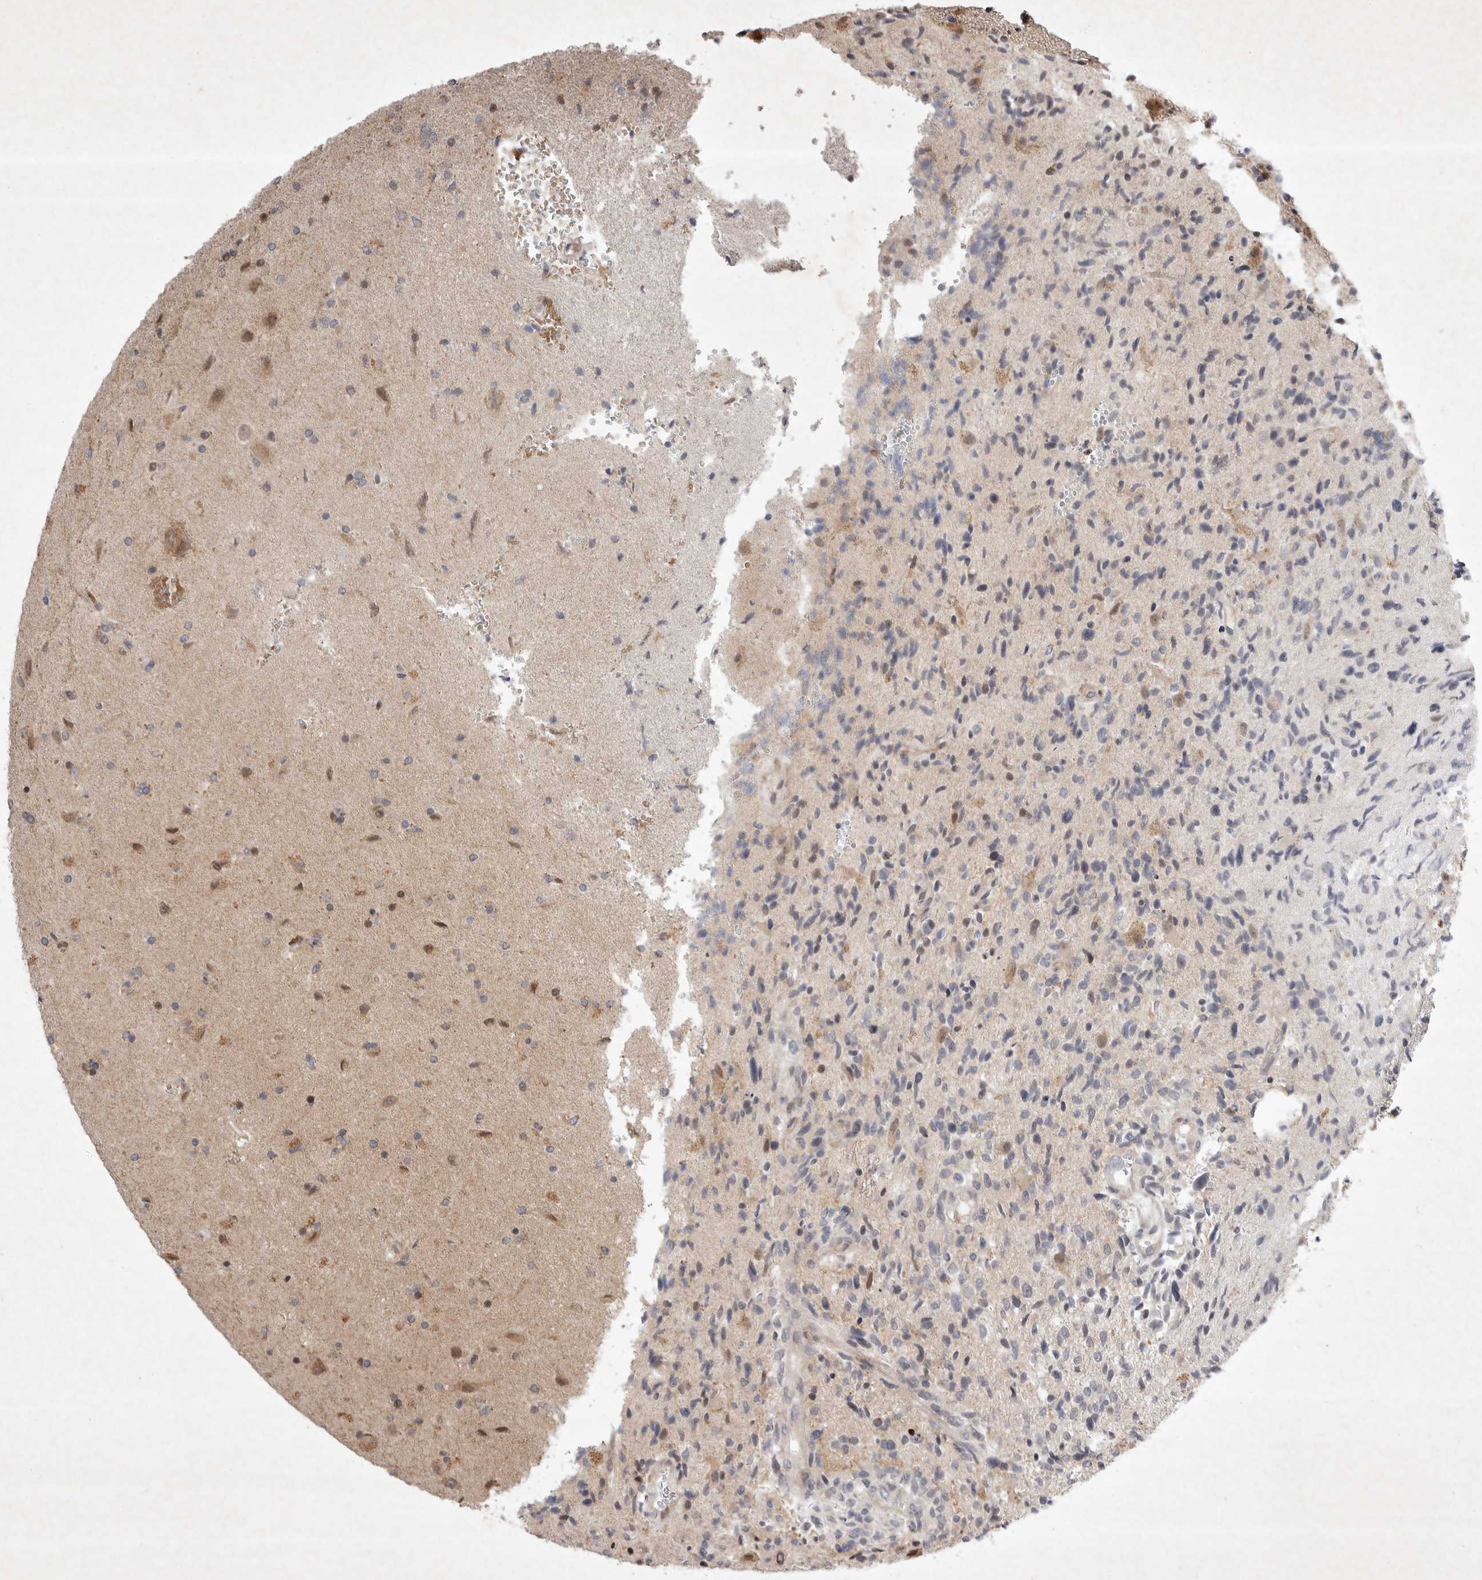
{"staining": {"intensity": "moderate", "quantity": "<25%", "location": "nuclear"}, "tissue": "glioma", "cell_type": "Tumor cells", "image_type": "cancer", "snomed": [{"axis": "morphology", "description": "Glioma, malignant, High grade"}, {"axis": "topography", "description": "Brain"}], "caption": "Immunohistochemical staining of malignant glioma (high-grade) demonstrates low levels of moderate nuclear protein positivity in approximately <25% of tumor cells. The staining is performed using DAB (3,3'-diaminobenzidine) brown chromogen to label protein expression. The nuclei are counter-stained blue using hematoxylin.", "gene": "EIF2AK1", "patient": {"sex": "male", "age": 72}}